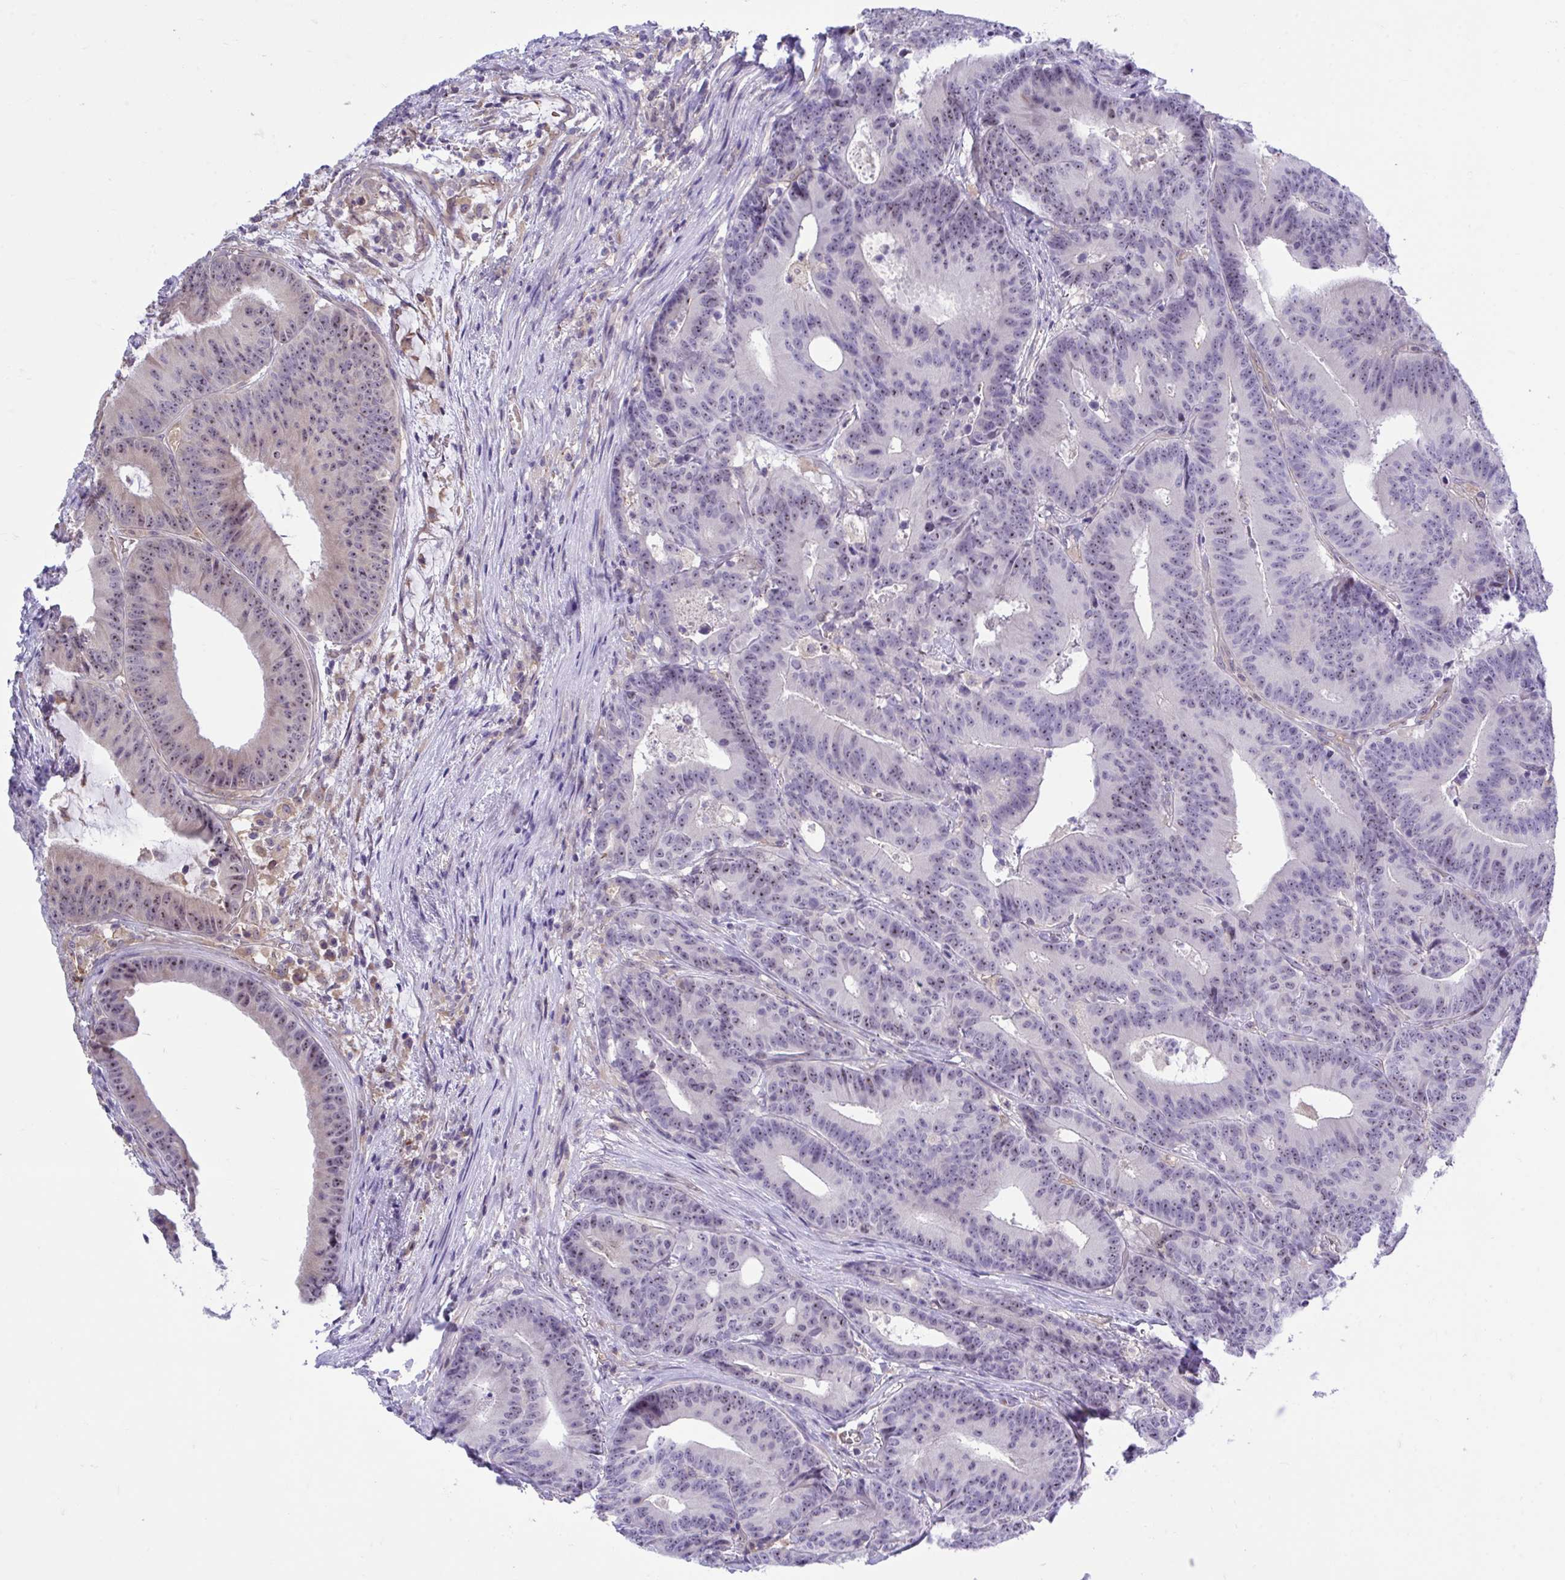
{"staining": {"intensity": "weak", "quantity": "25%-75%", "location": "nuclear"}, "tissue": "colorectal cancer", "cell_type": "Tumor cells", "image_type": "cancer", "snomed": [{"axis": "morphology", "description": "Adenocarcinoma, NOS"}, {"axis": "topography", "description": "Colon"}], "caption": "Colorectal cancer stained for a protein (brown) exhibits weak nuclear positive expression in approximately 25%-75% of tumor cells.", "gene": "CENPQ", "patient": {"sex": "female", "age": 78}}